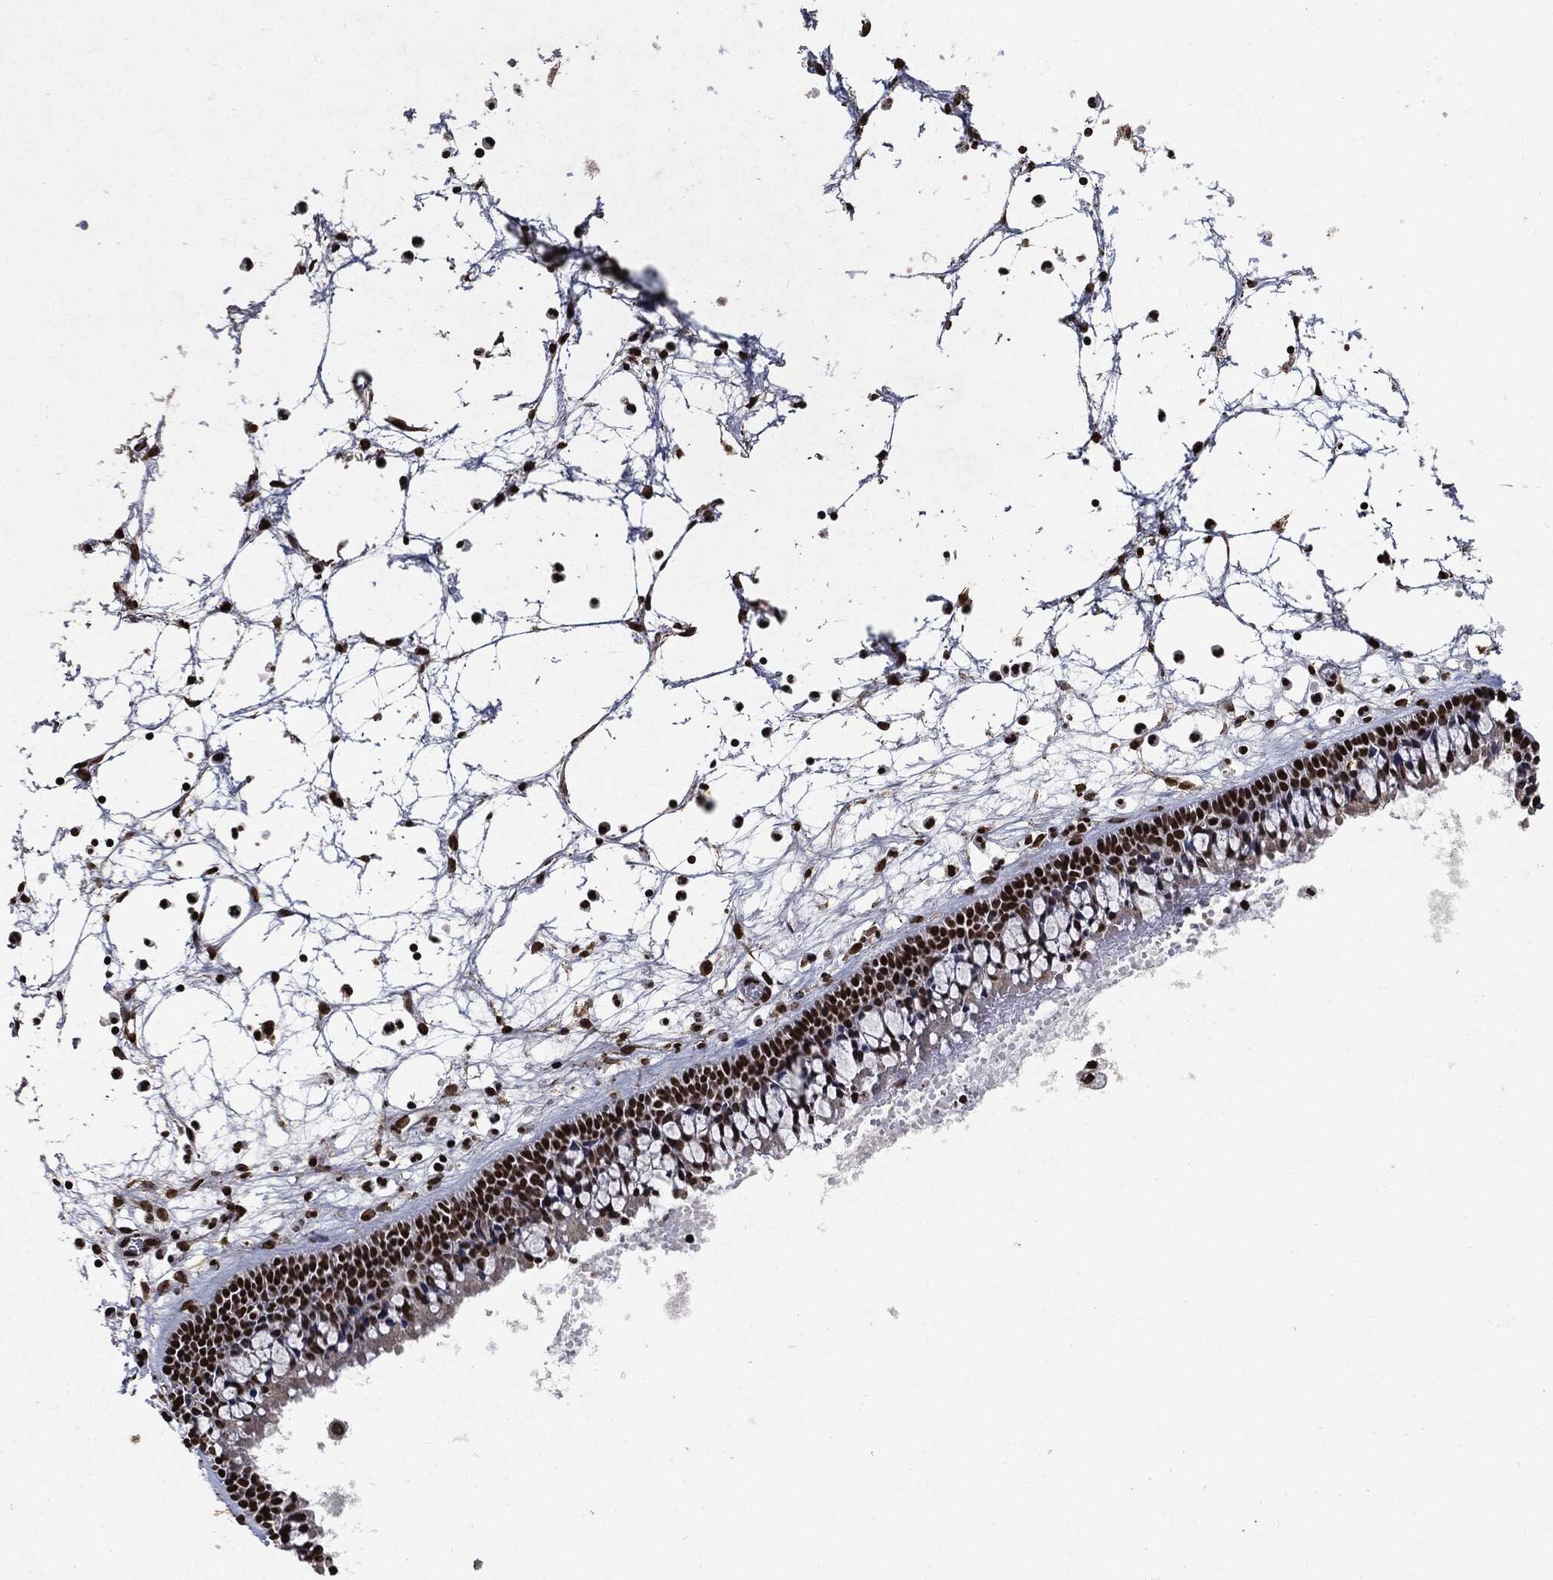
{"staining": {"intensity": "strong", "quantity": ">75%", "location": "nuclear"}, "tissue": "nasopharynx", "cell_type": "Respiratory epithelial cells", "image_type": "normal", "snomed": [{"axis": "morphology", "description": "Normal tissue, NOS"}, {"axis": "topography", "description": "Nasopharynx"}], "caption": "Immunohistochemistry (IHC) (DAB) staining of normal nasopharynx exhibits strong nuclear protein expression in about >75% of respiratory epithelial cells.", "gene": "JUN", "patient": {"sex": "male", "age": 58}}